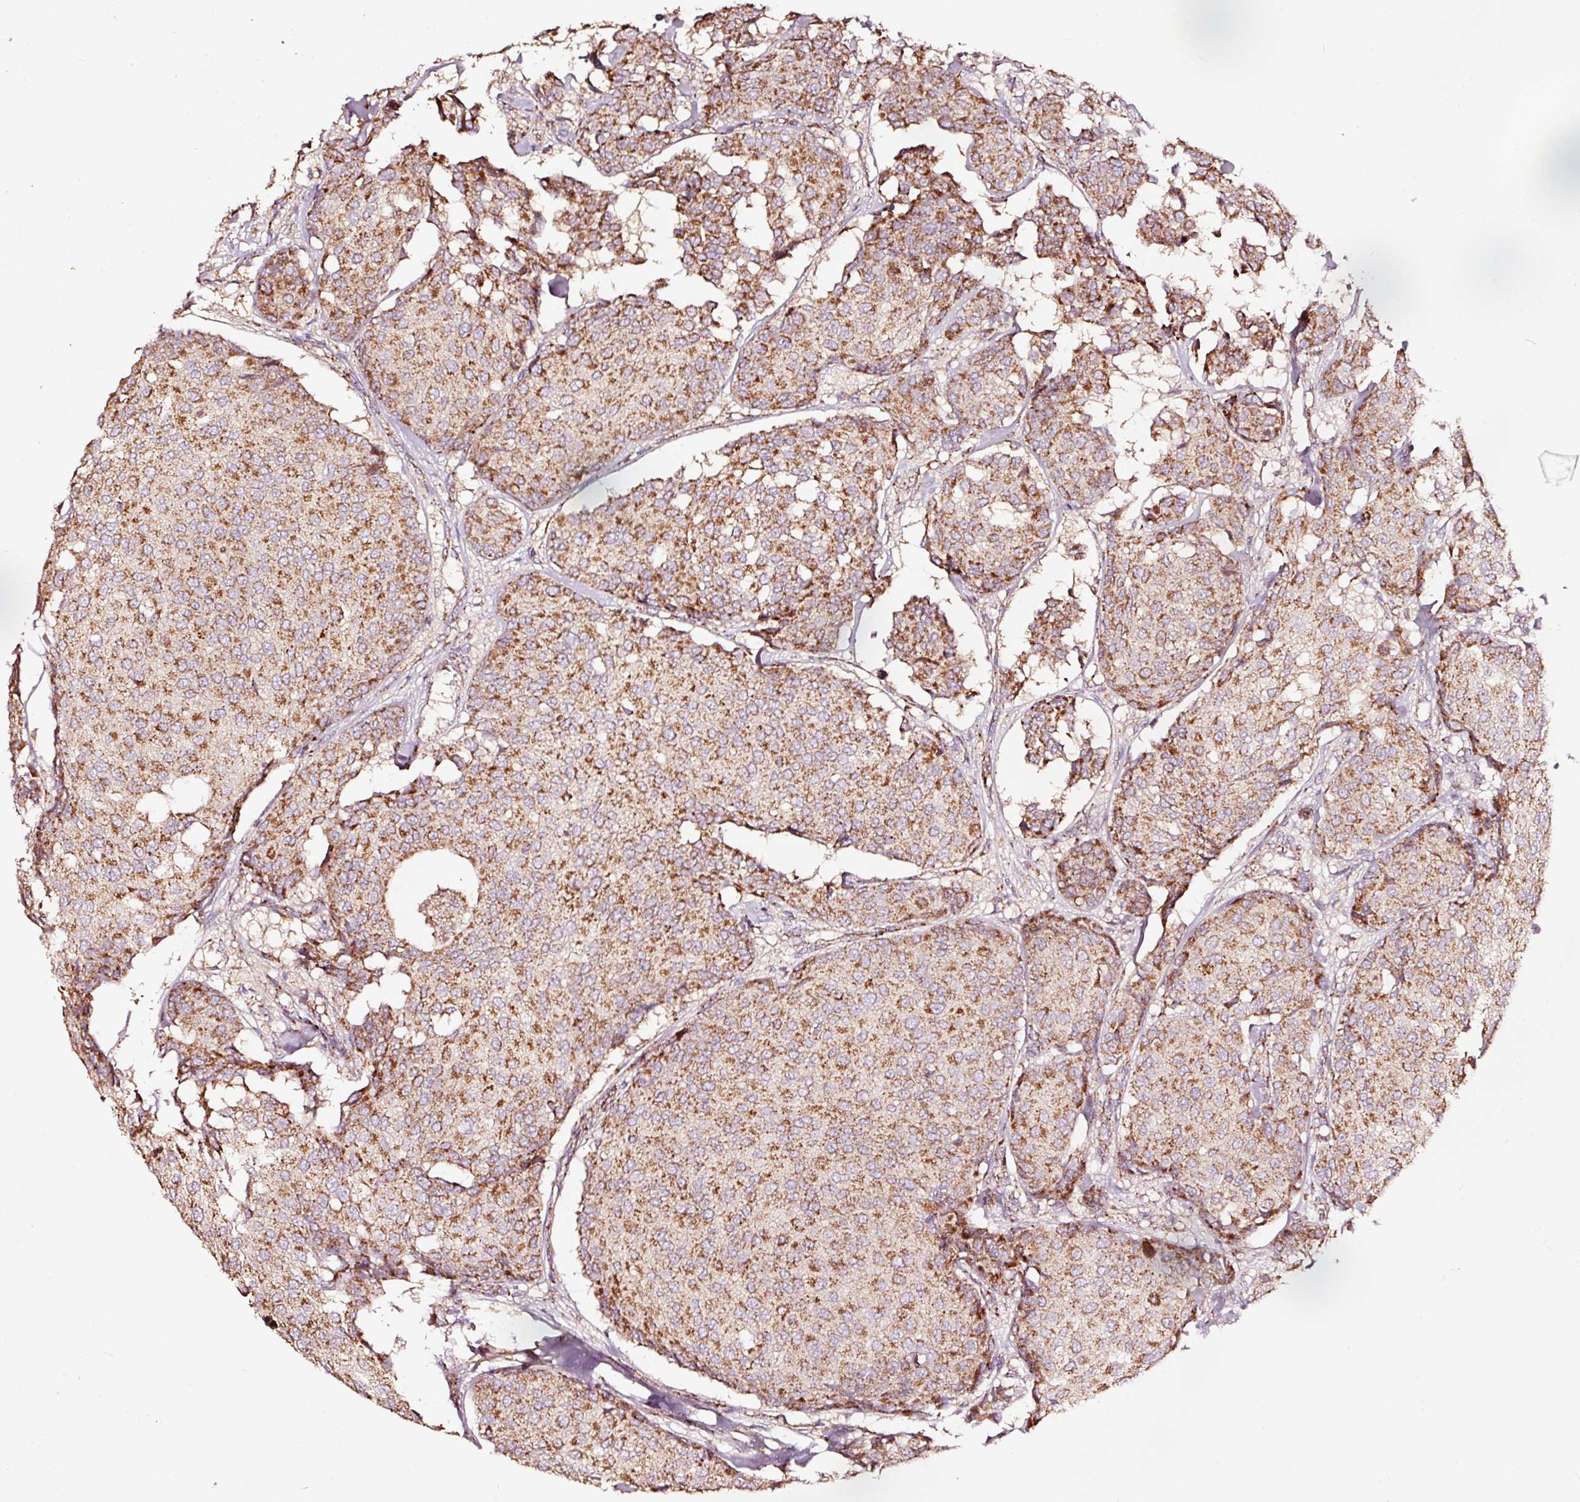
{"staining": {"intensity": "moderate", "quantity": ">75%", "location": "cytoplasmic/membranous"}, "tissue": "breast cancer", "cell_type": "Tumor cells", "image_type": "cancer", "snomed": [{"axis": "morphology", "description": "Duct carcinoma"}, {"axis": "topography", "description": "Breast"}], "caption": "There is medium levels of moderate cytoplasmic/membranous expression in tumor cells of breast cancer (intraductal carcinoma), as demonstrated by immunohistochemical staining (brown color).", "gene": "TPM1", "patient": {"sex": "female", "age": 75}}